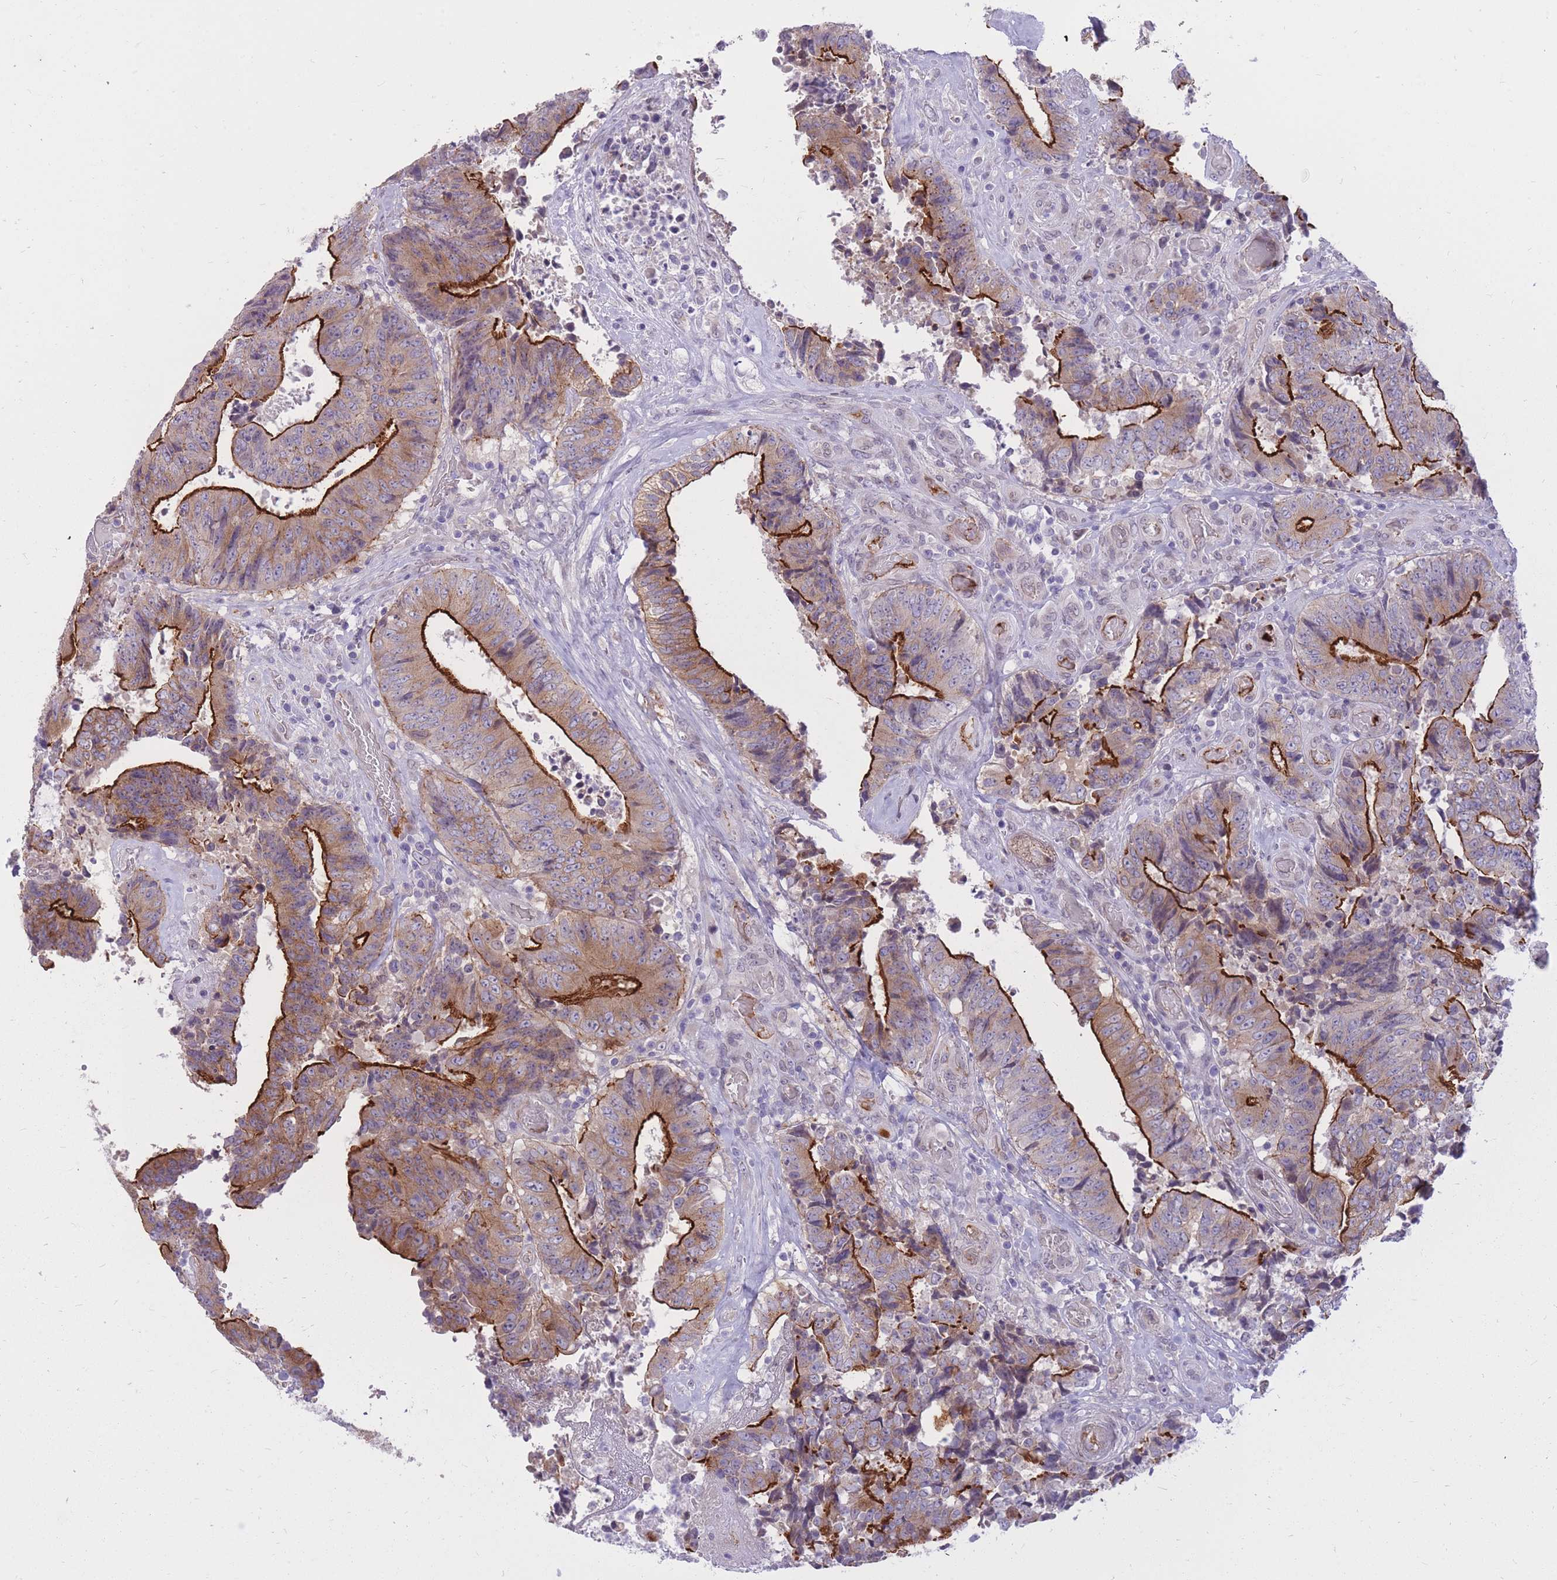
{"staining": {"intensity": "strong", "quantity": "25%-75%", "location": "cytoplasmic/membranous"}, "tissue": "colorectal cancer", "cell_type": "Tumor cells", "image_type": "cancer", "snomed": [{"axis": "morphology", "description": "Adenocarcinoma, NOS"}, {"axis": "topography", "description": "Rectum"}], "caption": "Immunohistochemical staining of human colorectal cancer reveals high levels of strong cytoplasmic/membranous expression in about 25%-75% of tumor cells. (IHC, brightfield microscopy, high magnification).", "gene": "HOOK2", "patient": {"sex": "male", "age": 72}}